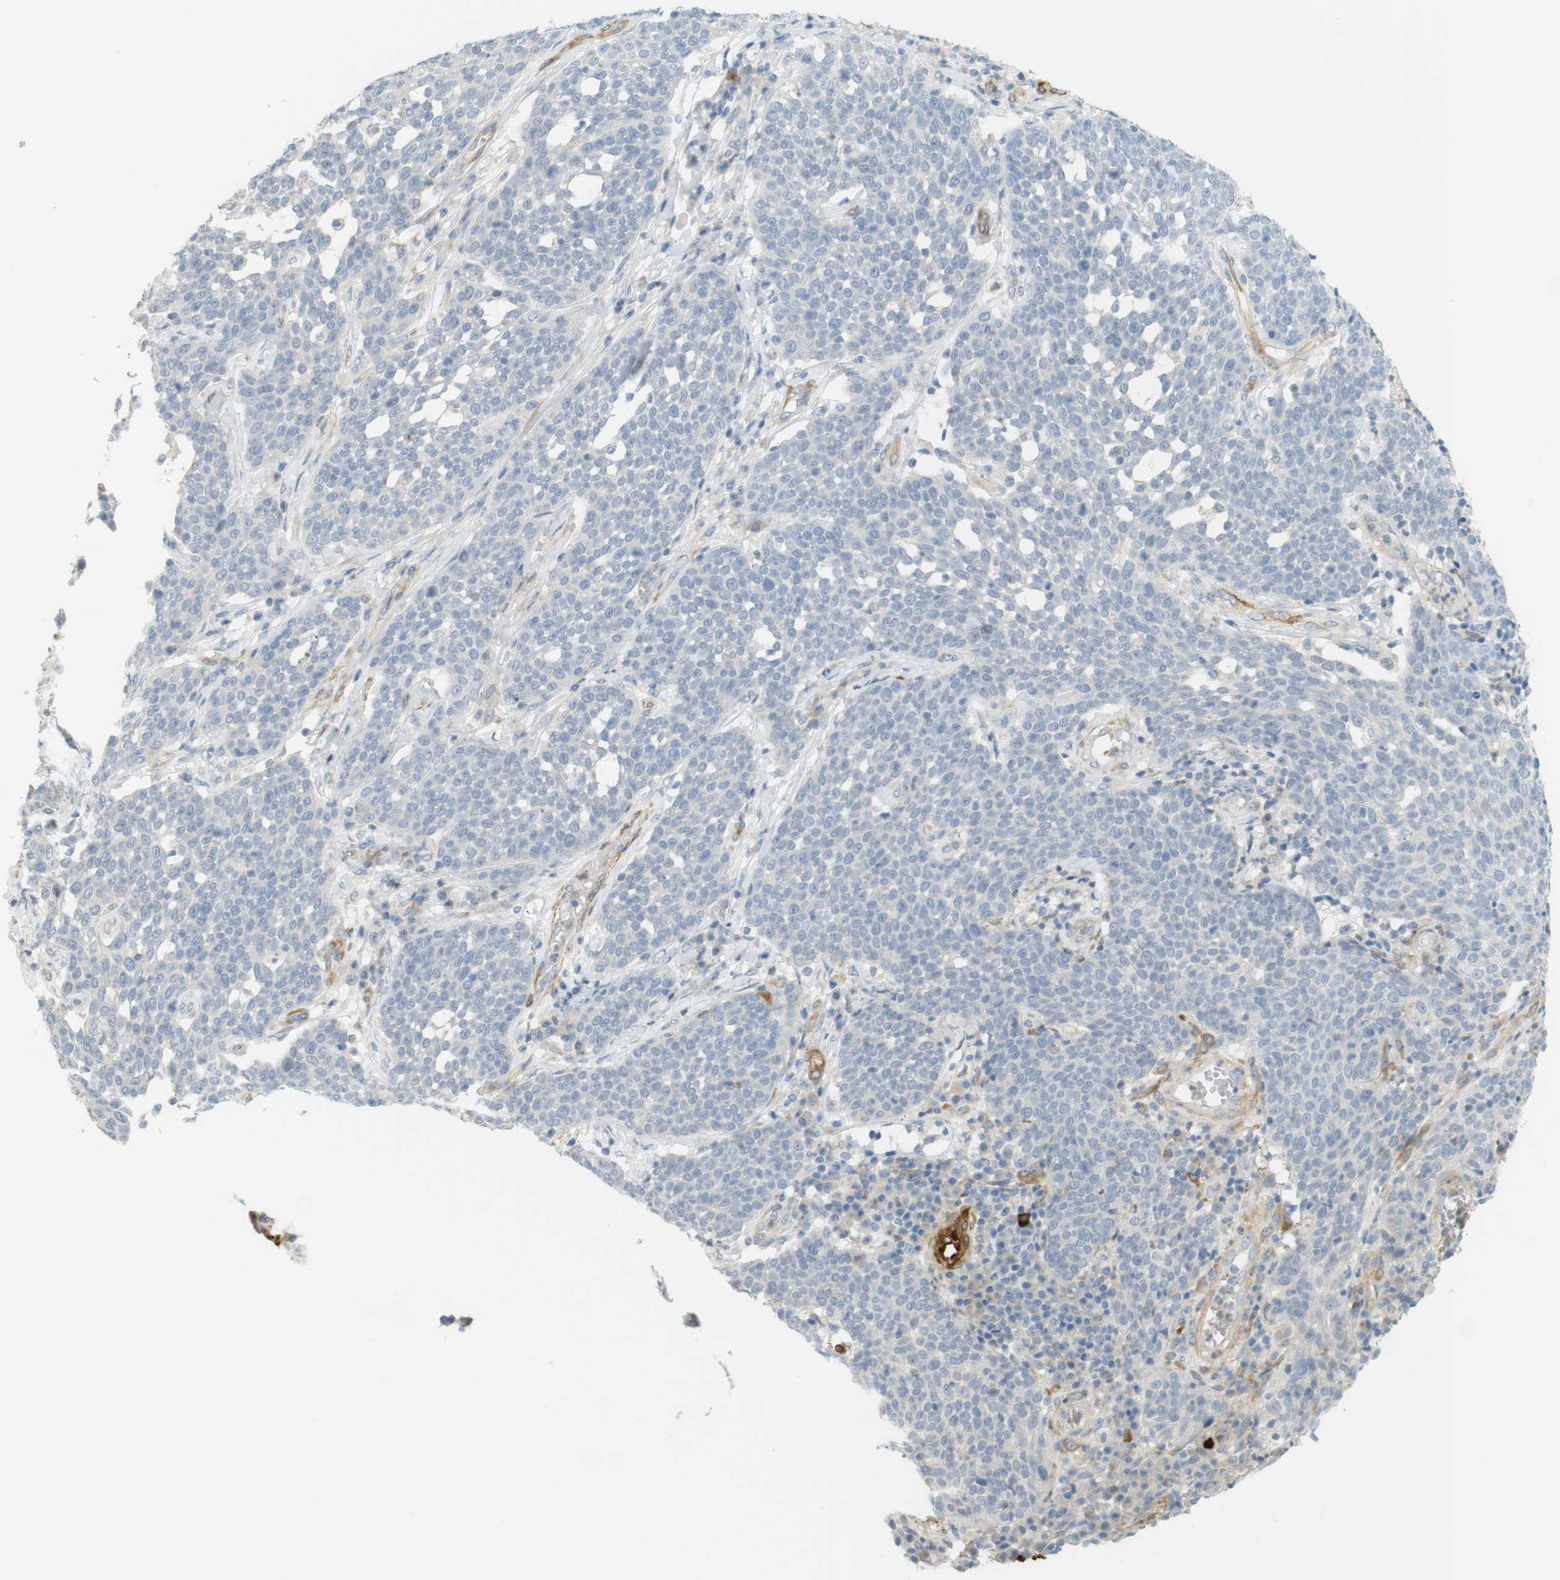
{"staining": {"intensity": "negative", "quantity": "none", "location": "none"}, "tissue": "cervical cancer", "cell_type": "Tumor cells", "image_type": "cancer", "snomed": [{"axis": "morphology", "description": "Squamous cell carcinoma, NOS"}, {"axis": "topography", "description": "Cervix"}], "caption": "Immunohistochemical staining of human squamous cell carcinoma (cervical) reveals no significant staining in tumor cells.", "gene": "PDE3A", "patient": {"sex": "female", "age": 34}}